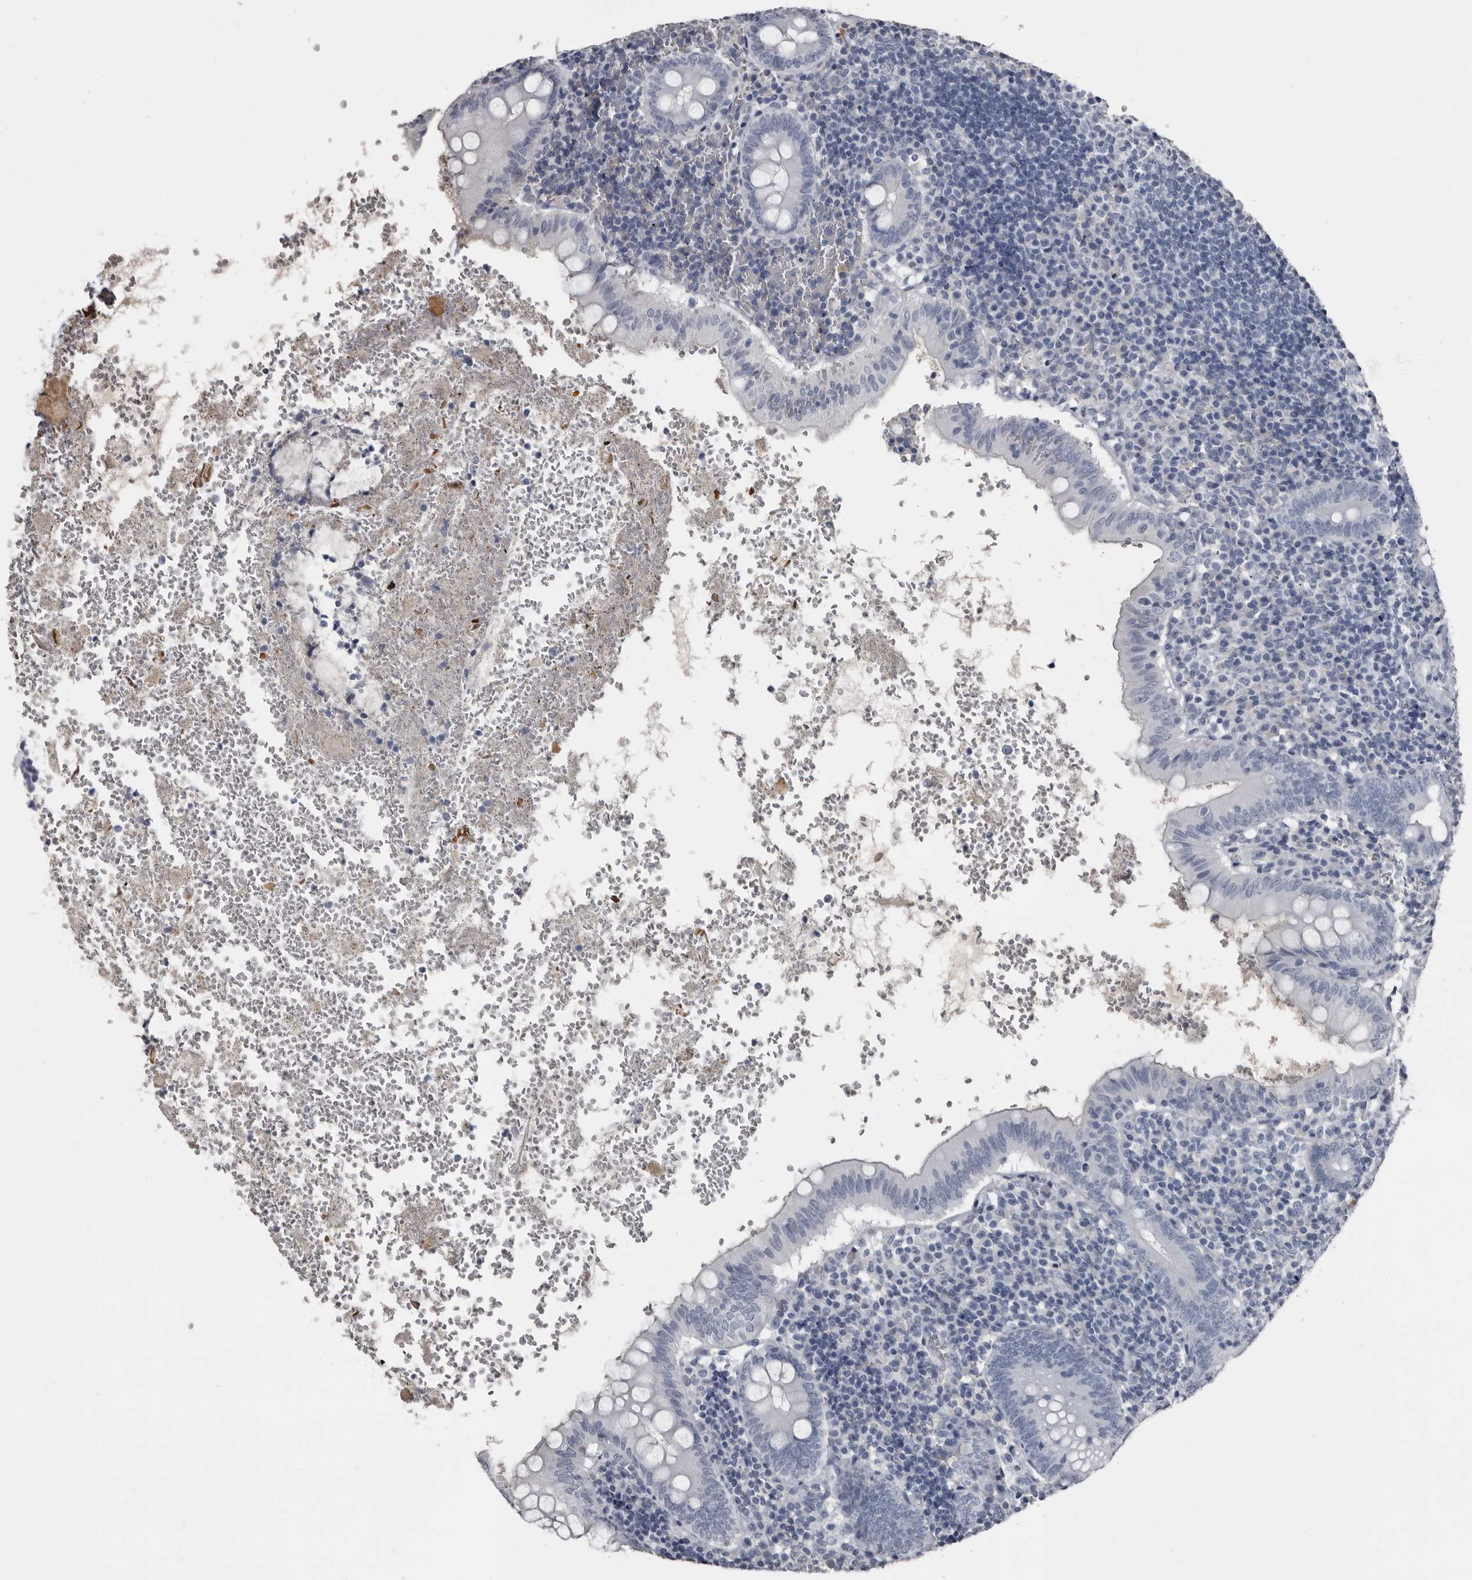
{"staining": {"intensity": "weak", "quantity": "<25%", "location": "cytoplasmic/membranous"}, "tissue": "appendix", "cell_type": "Glandular cells", "image_type": "normal", "snomed": [{"axis": "morphology", "description": "Normal tissue, NOS"}, {"axis": "topography", "description": "Appendix"}], "caption": "Immunohistochemical staining of benign human appendix shows no significant positivity in glandular cells. Brightfield microscopy of IHC stained with DAB (3,3'-diaminobenzidine) (brown) and hematoxylin (blue), captured at high magnification.", "gene": "GREB1", "patient": {"sex": "male", "age": 8}}